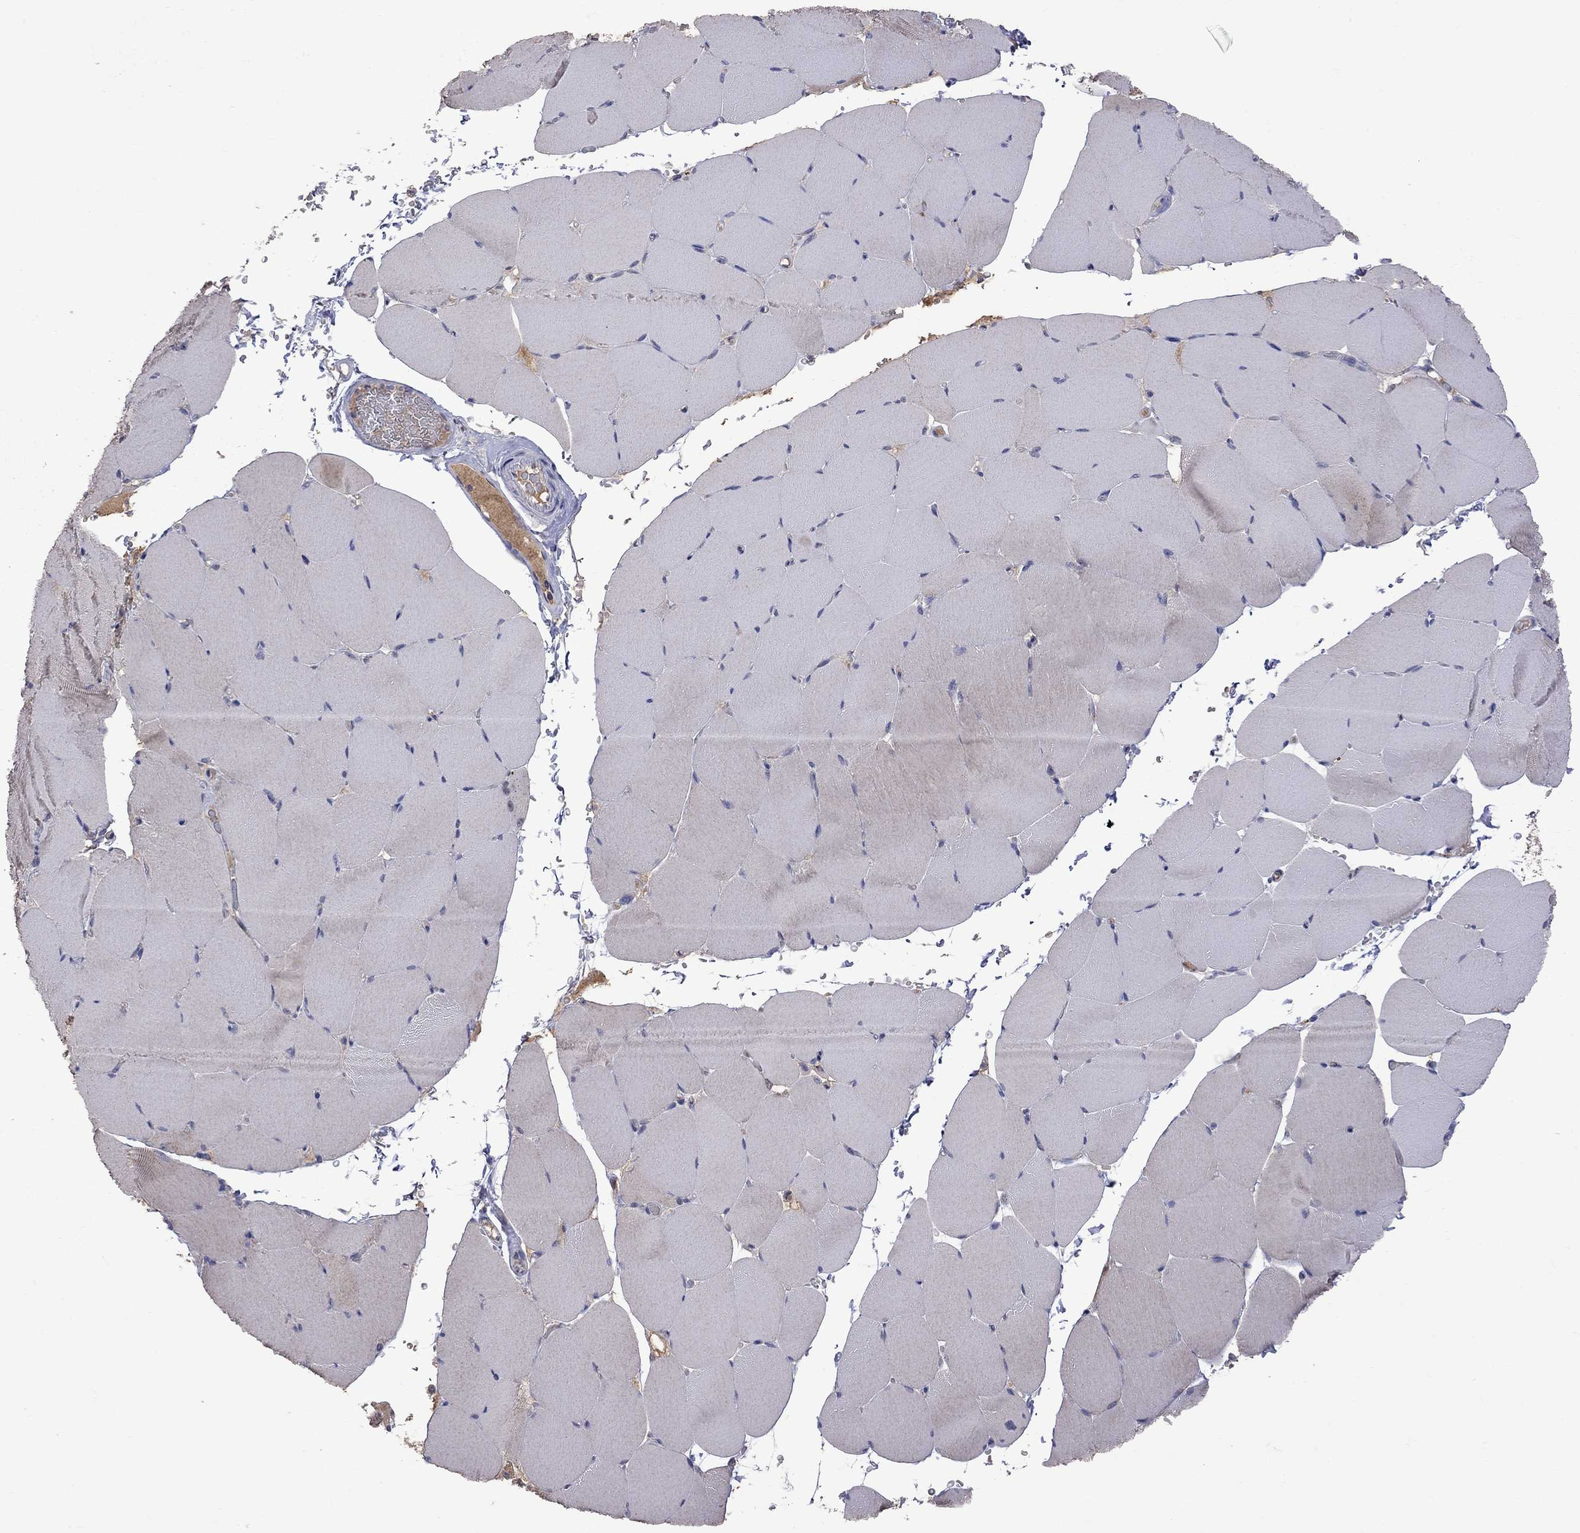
{"staining": {"intensity": "negative", "quantity": "none", "location": "none"}, "tissue": "skeletal muscle", "cell_type": "Myocytes", "image_type": "normal", "snomed": [{"axis": "morphology", "description": "Normal tissue, NOS"}, {"axis": "topography", "description": "Skeletal muscle"}], "caption": "Immunohistochemistry (IHC) of unremarkable human skeletal muscle reveals no positivity in myocytes.", "gene": "HTR6", "patient": {"sex": "female", "age": 37}}